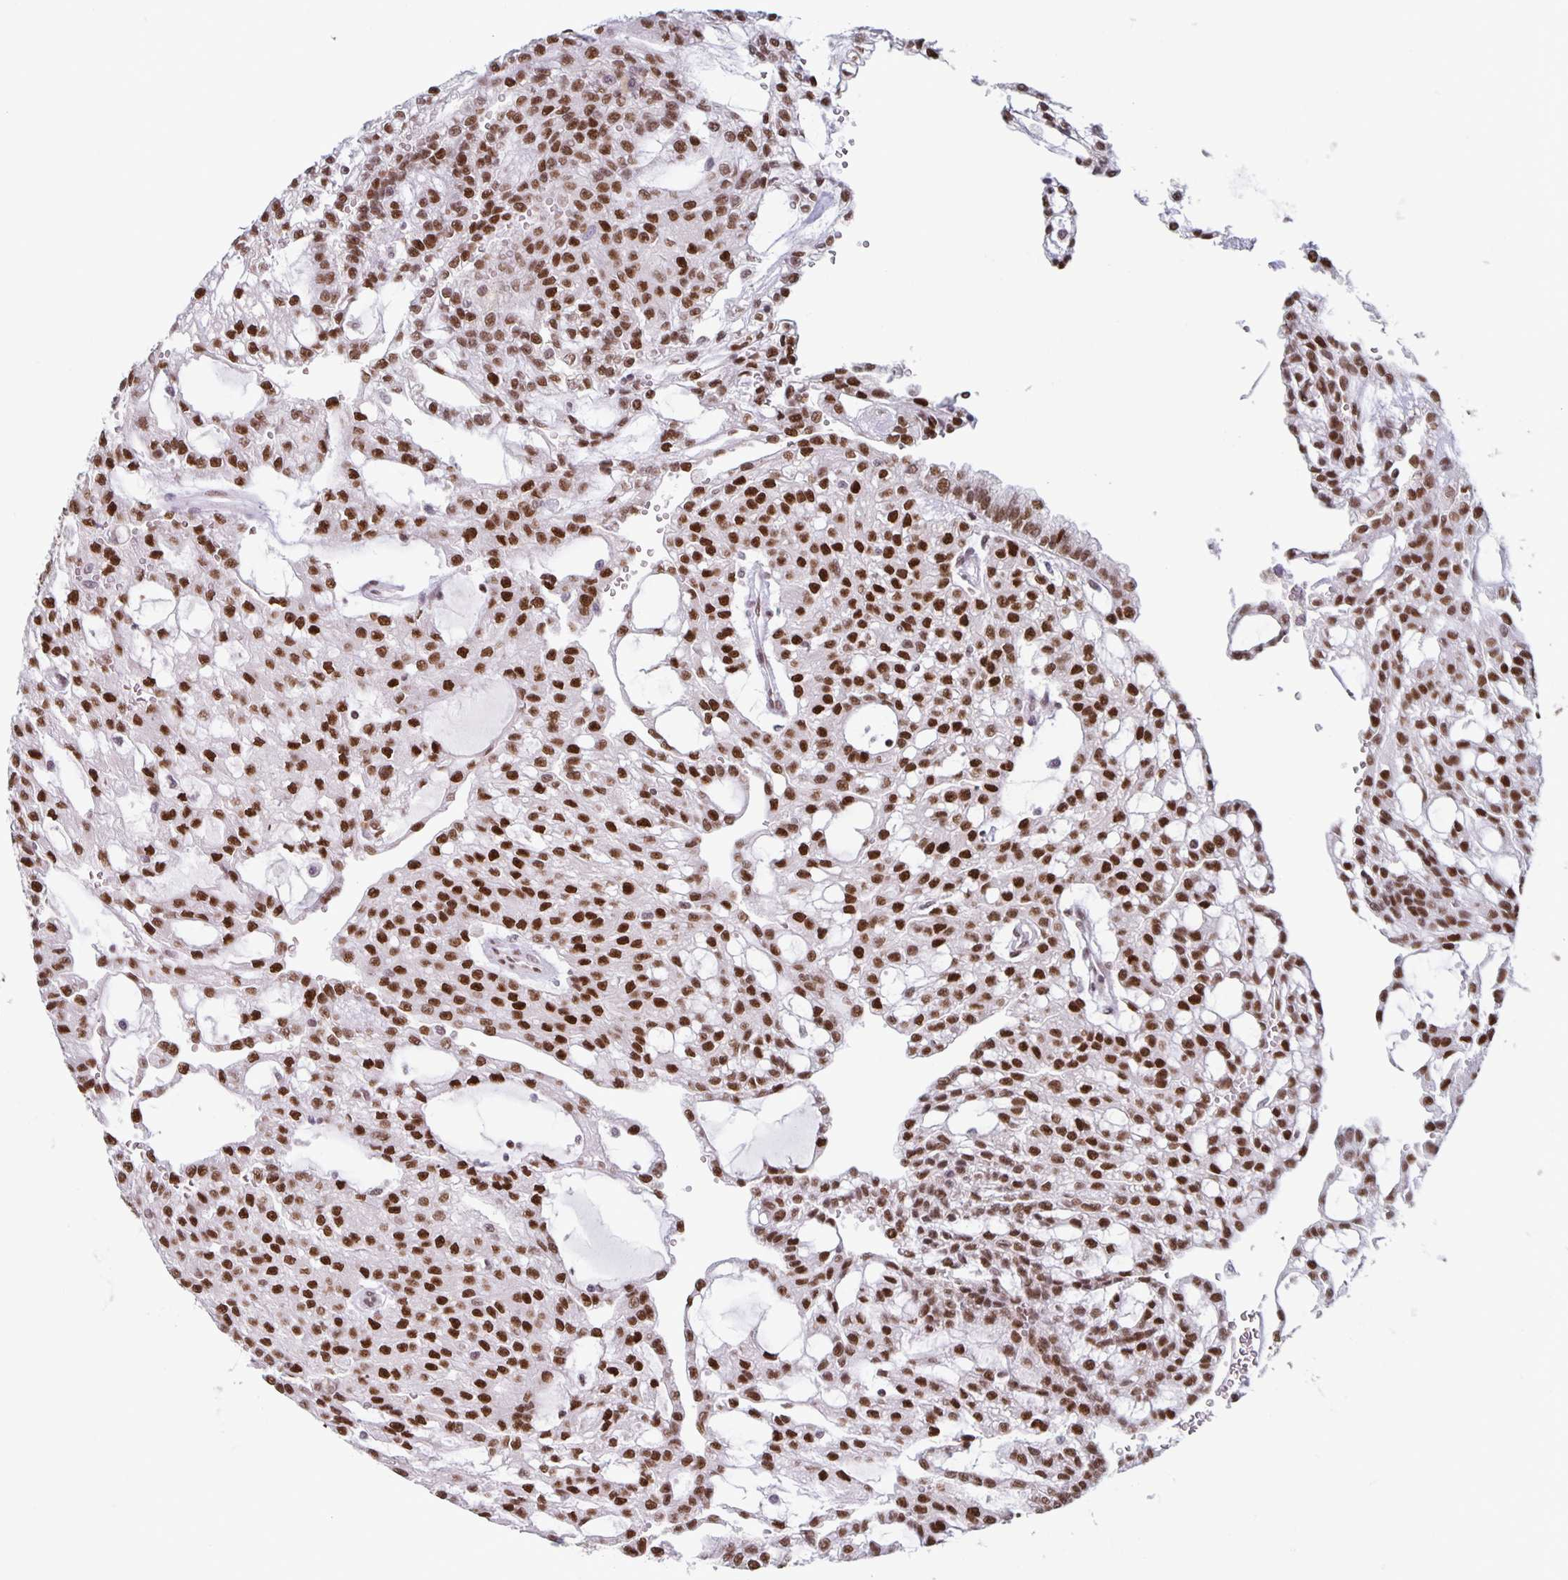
{"staining": {"intensity": "strong", "quantity": ">75%", "location": "nuclear"}, "tissue": "renal cancer", "cell_type": "Tumor cells", "image_type": "cancer", "snomed": [{"axis": "morphology", "description": "Adenocarcinoma, NOS"}, {"axis": "topography", "description": "Kidney"}], "caption": "IHC (DAB) staining of human renal cancer (adenocarcinoma) reveals strong nuclear protein staining in approximately >75% of tumor cells.", "gene": "JUND", "patient": {"sex": "male", "age": 63}}